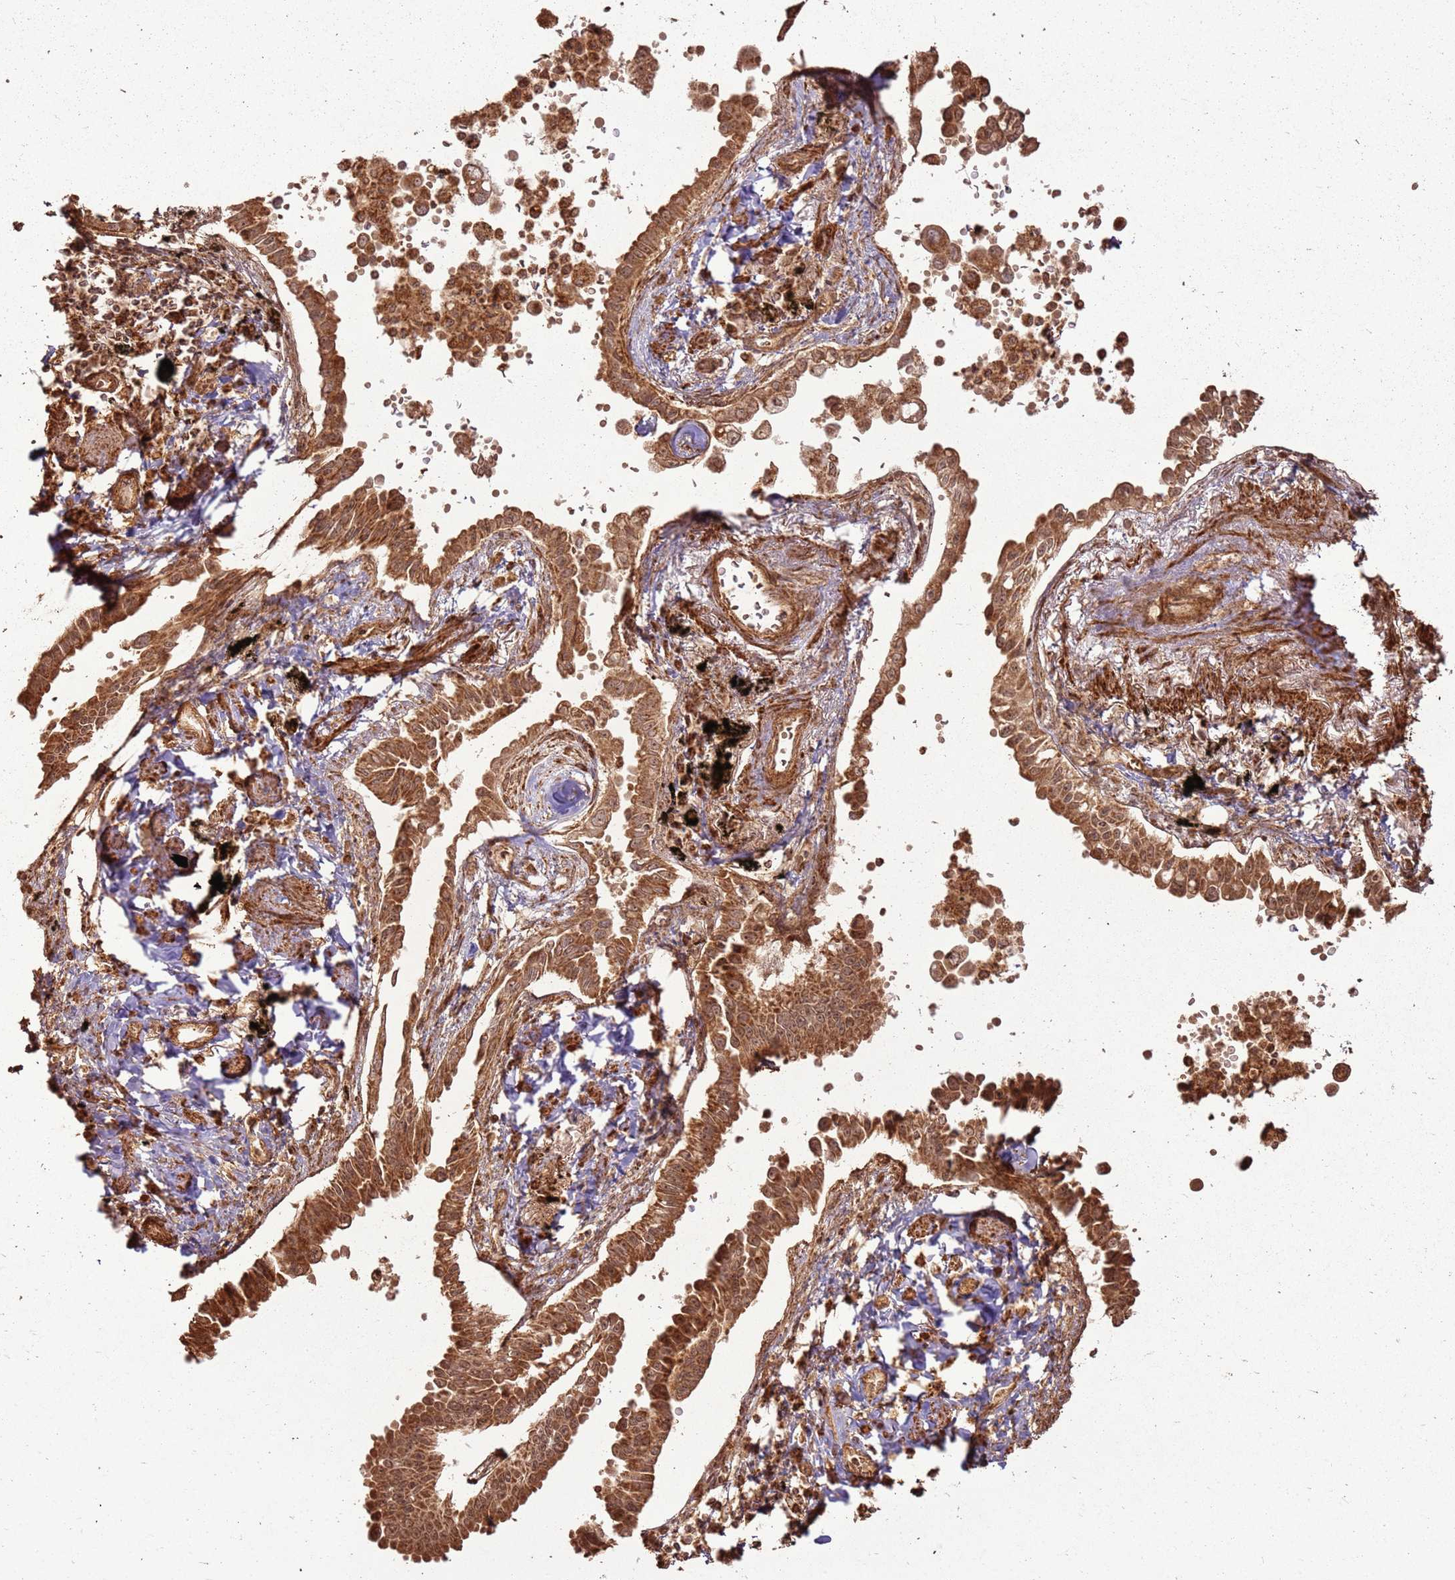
{"staining": {"intensity": "moderate", "quantity": ">75%", "location": "cytoplasmic/membranous,nuclear"}, "tissue": "lung cancer", "cell_type": "Tumor cells", "image_type": "cancer", "snomed": [{"axis": "morphology", "description": "Adenocarcinoma, NOS"}, {"axis": "topography", "description": "Lung"}], "caption": "An image of lung adenocarcinoma stained for a protein demonstrates moderate cytoplasmic/membranous and nuclear brown staining in tumor cells. Immunohistochemistry (ihc) stains the protein of interest in brown and the nuclei are stained blue.", "gene": "MRPS6", "patient": {"sex": "male", "age": 67}}